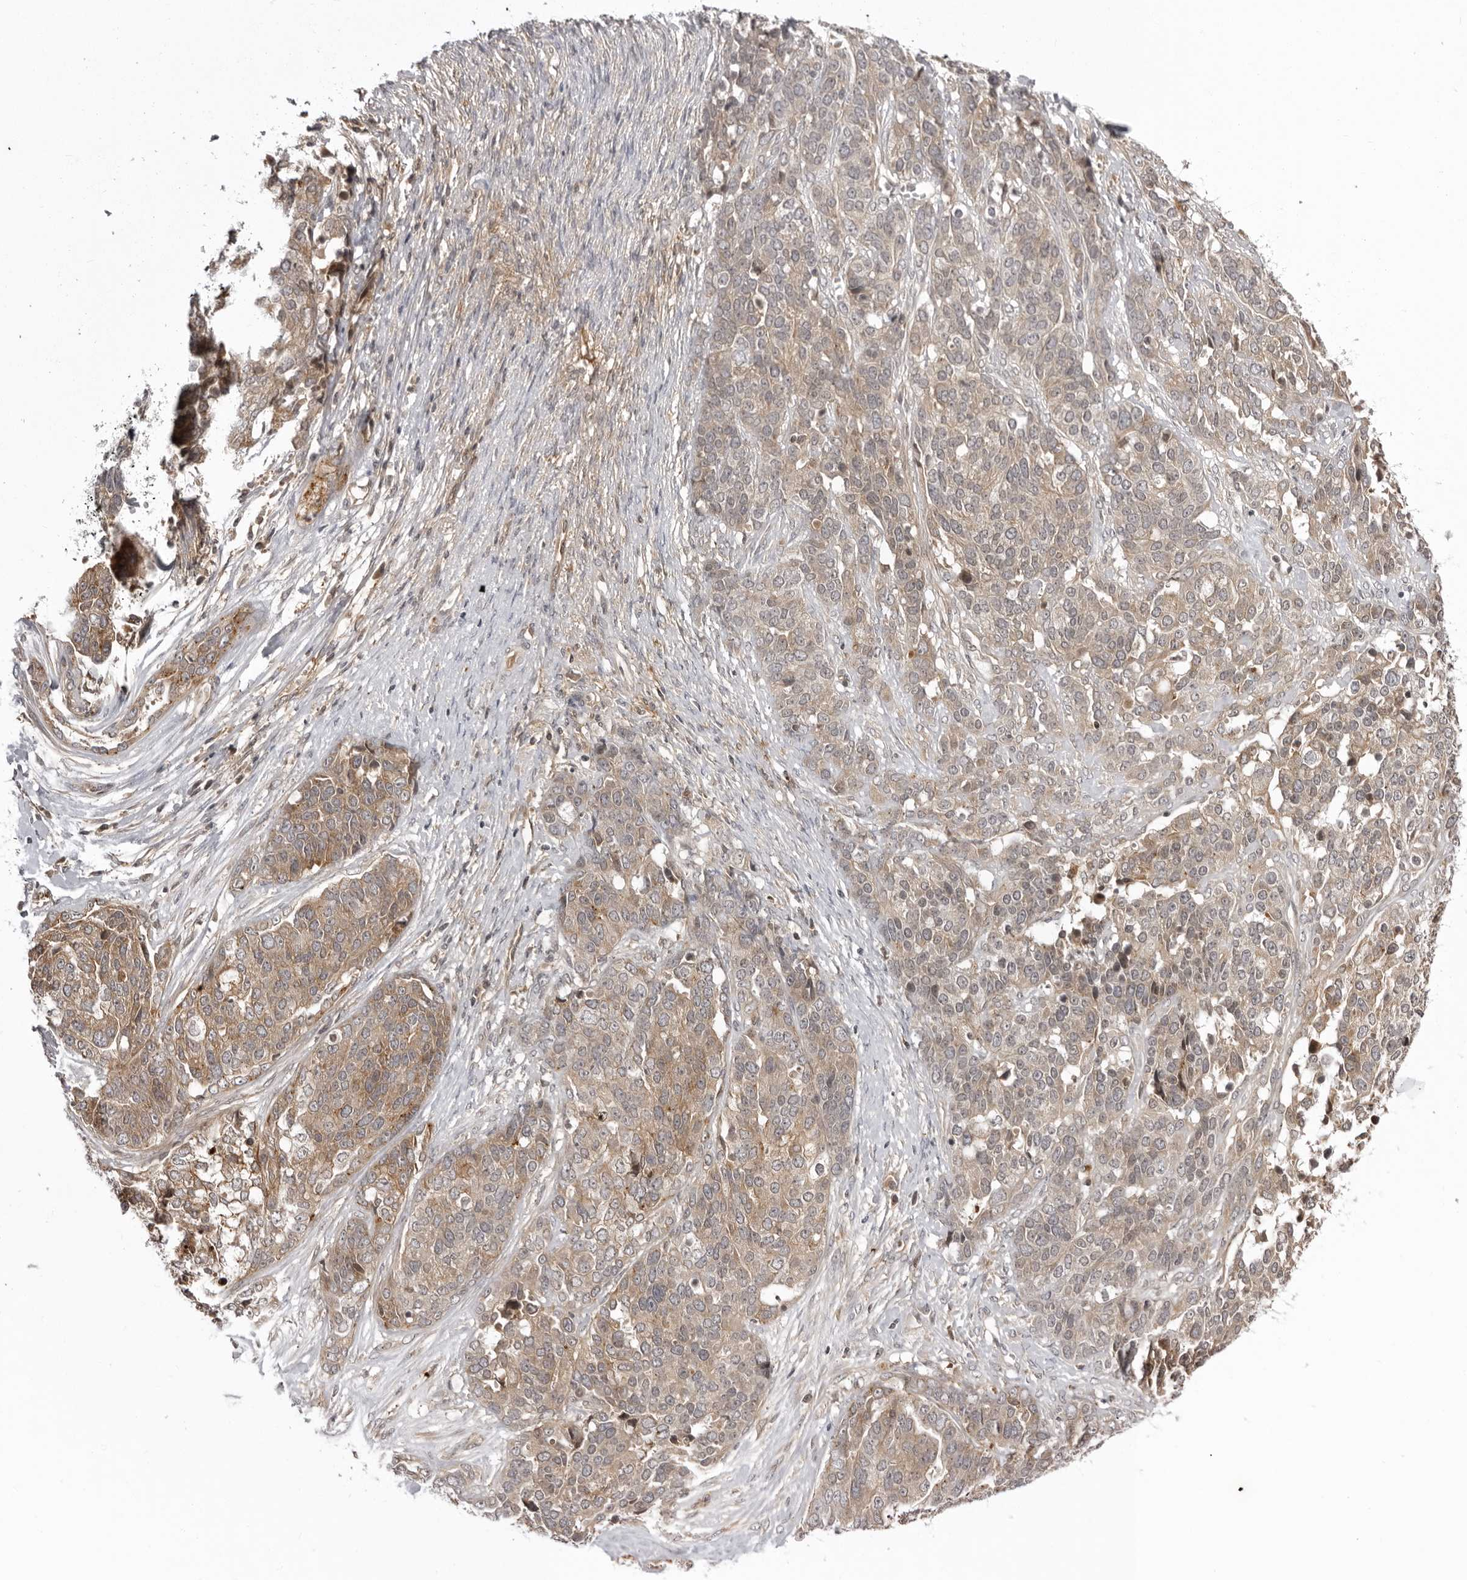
{"staining": {"intensity": "weak", "quantity": ">75%", "location": "cytoplasmic/membranous"}, "tissue": "ovarian cancer", "cell_type": "Tumor cells", "image_type": "cancer", "snomed": [{"axis": "morphology", "description": "Cystadenocarcinoma, serous, NOS"}, {"axis": "topography", "description": "Ovary"}], "caption": "Immunohistochemical staining of ovarian cancer (serous cystadenocarcinoma) displays low levels of weak cytoplasmic/membranous protein expression in approximately >75% of tumor cells. The protein of interest is shown in brown color, while the nuclei are stained blue.", "gene": "USP43", "patient": {"sex": "female", "age": 44}}